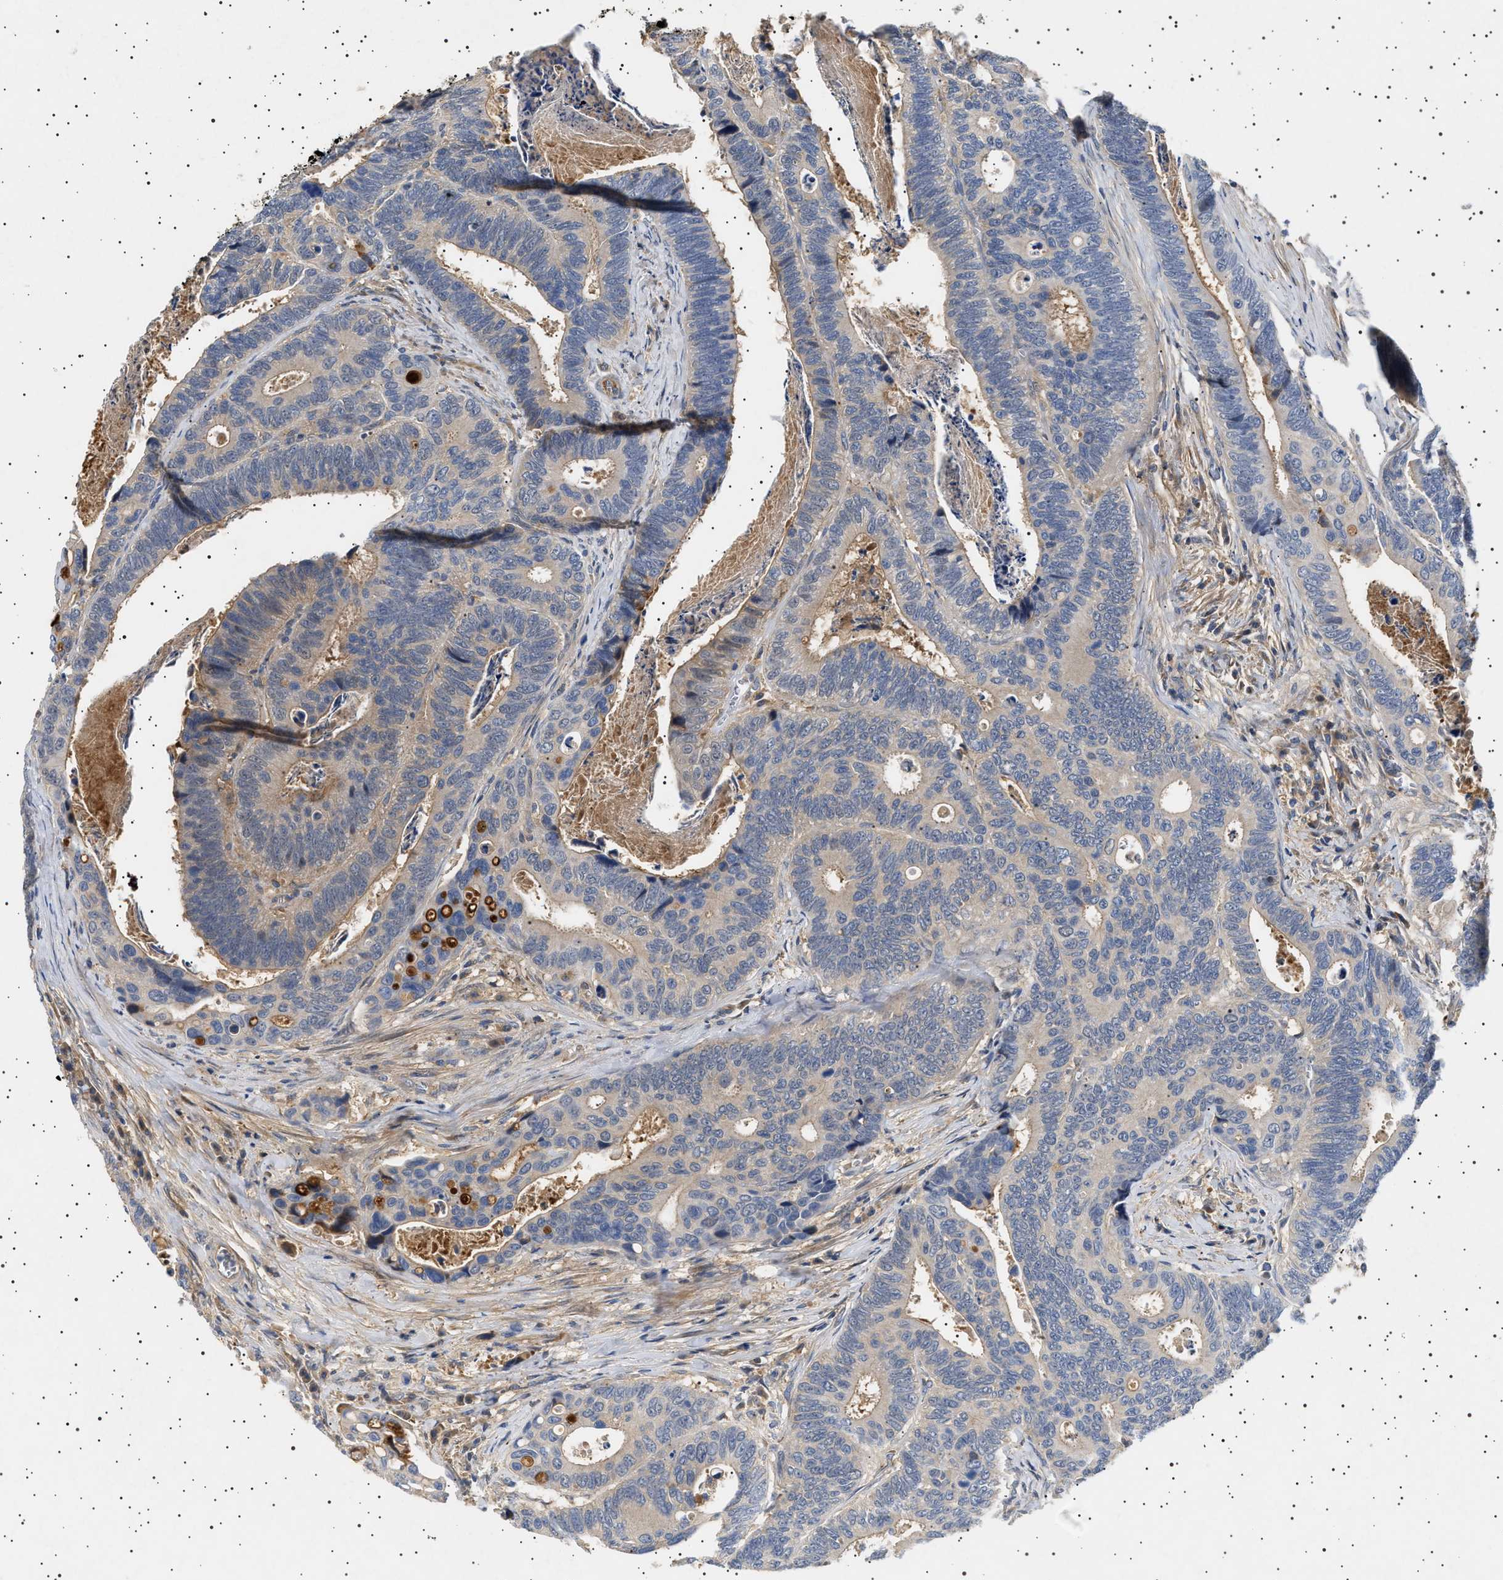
{"staining": {"intensity": "negative", "quantity": "none", "location": "none"}, "tissue": "colorectal cancer", "cell_type": "Tumor cells", "image_type": "cancer", "snomed": [{"axis": "morphology", "description": "Inflammation, NOS"}, {"axis": "morphology", "description": "Adenocarcinoma, NOS"}, {"axis": "topography", "description": "Colon"}], "caption": "Tumor cells show no significant expression in colorectal cancer (adenocarcinoma).", "gene": "FICD", "patient": {"sex": "male", "age": 72}}